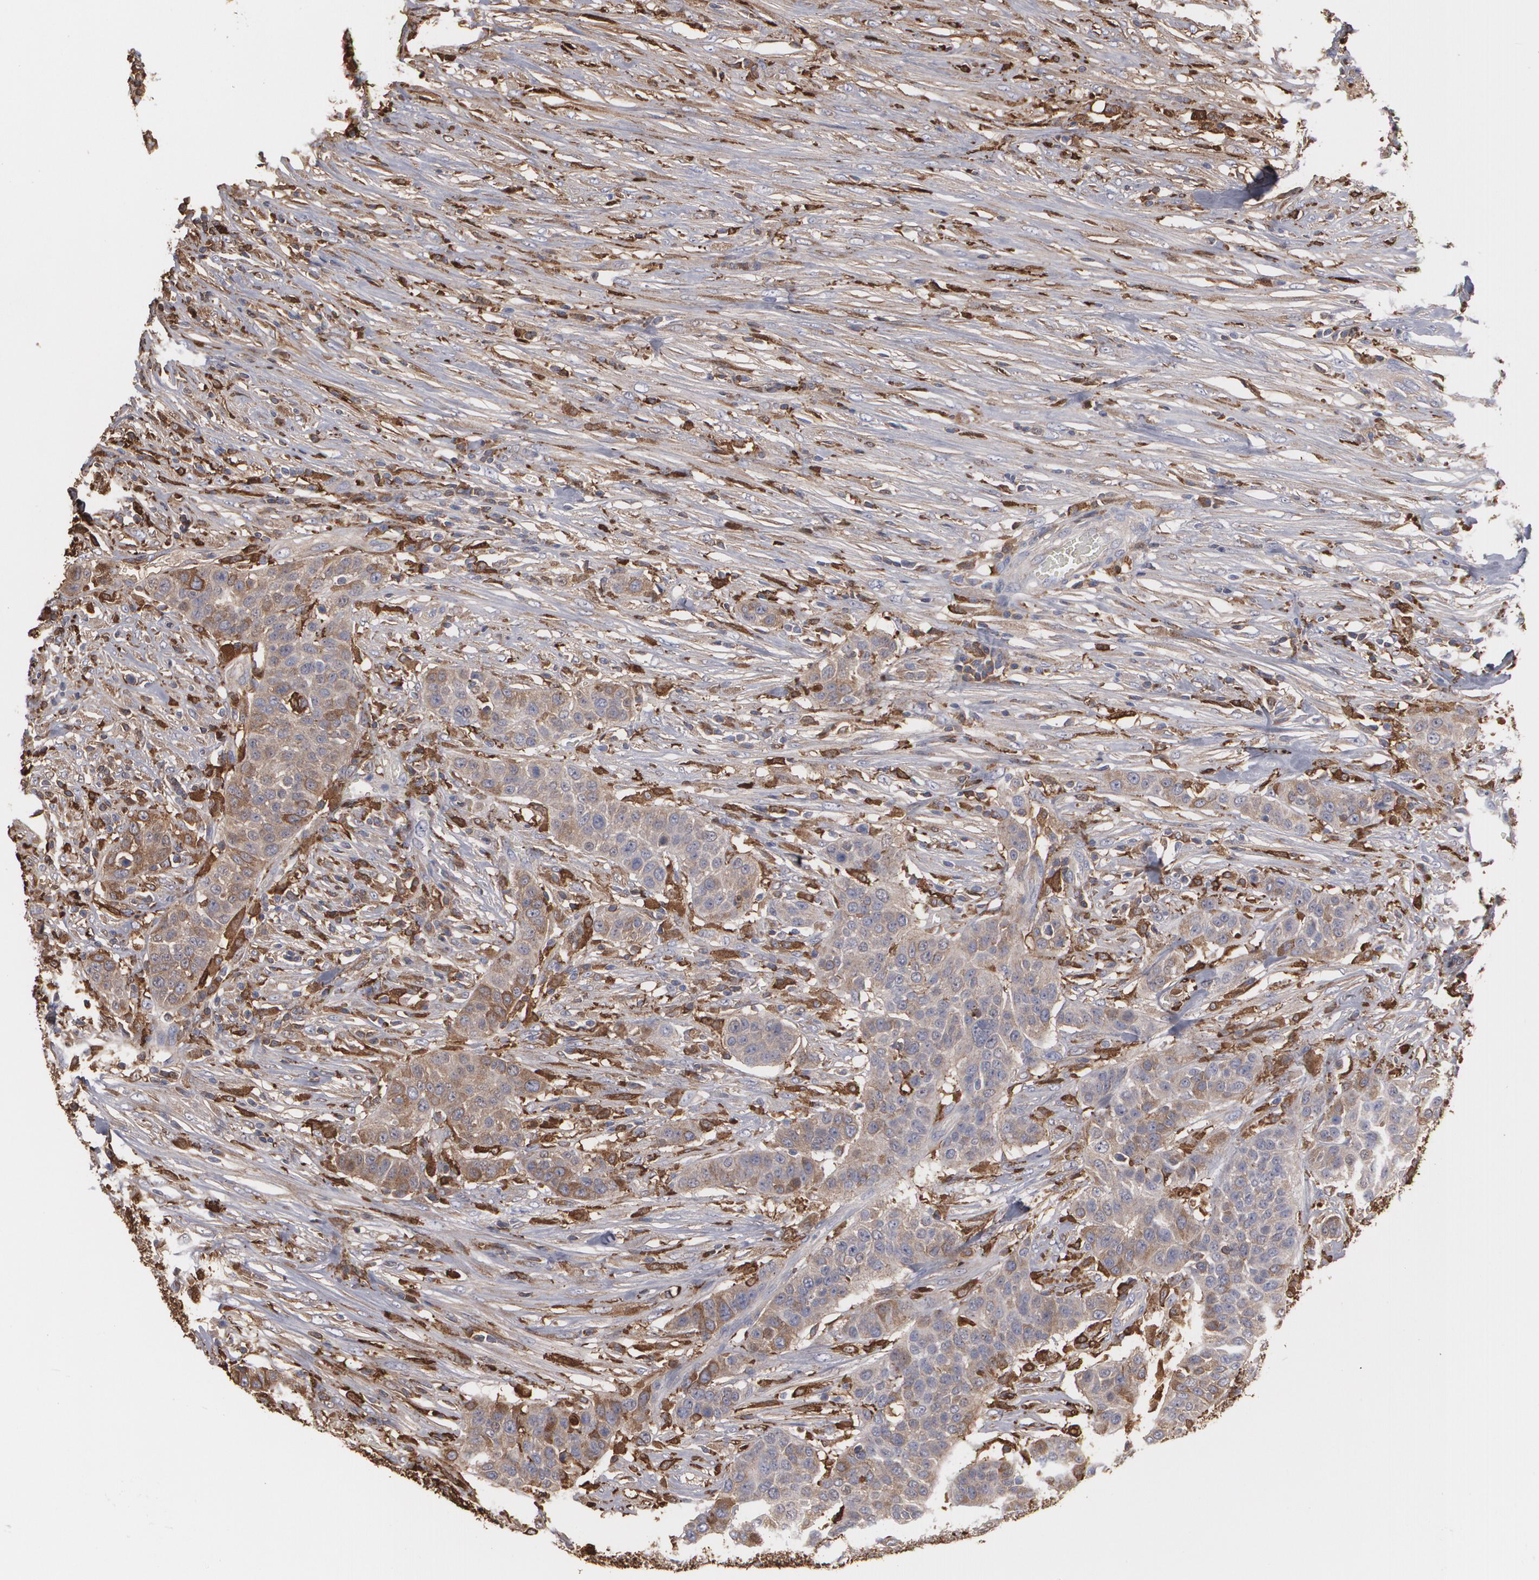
{"staining": {"intensity": "moderate", "quantity": "25%-75%", "location": "cytoplasmic/membranous"}, "tissue": "urothelial cancer", "cell_type": "Tumor cells", "image_type": "cancer", "snomed": [{"axis": "morphology", "description": "Urothelial carcinoma, High grade"}, {"axis": "topography", "description": "Urinary bladder"}], "caption": "Urothelial cancer stained with a protein marker exhibits moderate staining in tumor cells.", "gene": "ODC1", "patient": {"sex": "male", "age": 74}}